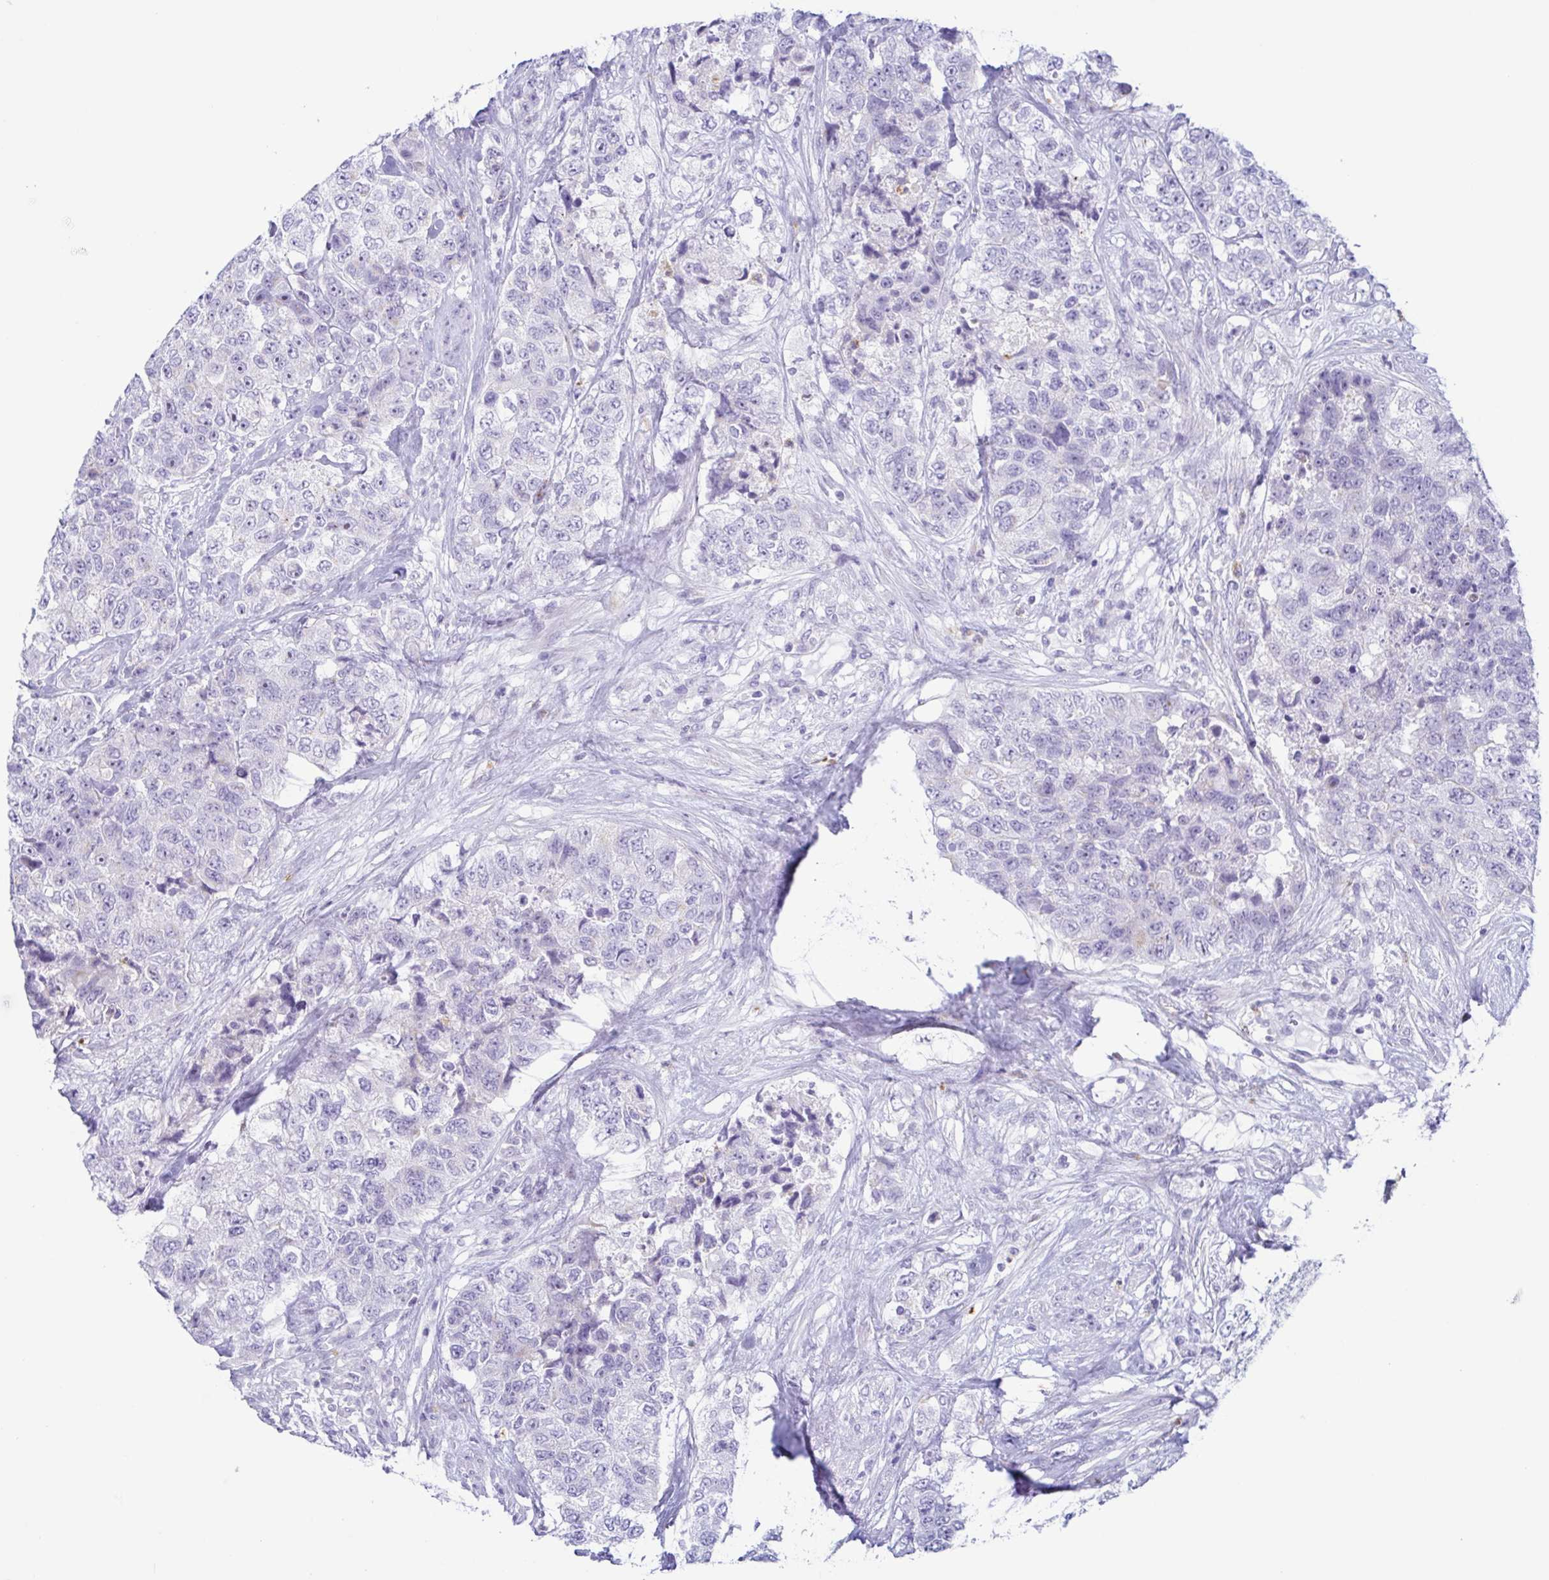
{"staining": {"intensity": "negative", "quantity": "none", "location": "none"}, "tissue": "urothelial cancer", "cell_type": "Tumor cells", "image_type": "cancer", "snomed": [{"axis": "morphology", "description": "Urothelial carcinoma, High grade"}, {"axis": "topography", "description": "Urinary bladder"}], "caption": "This is an immunohistochemistry (IHC) image of human high-grade urothelial carcinoma. There is no positivity in tumor cells.", "gene": "AZU1", "patient": {"sex": "female", "age": 78}}